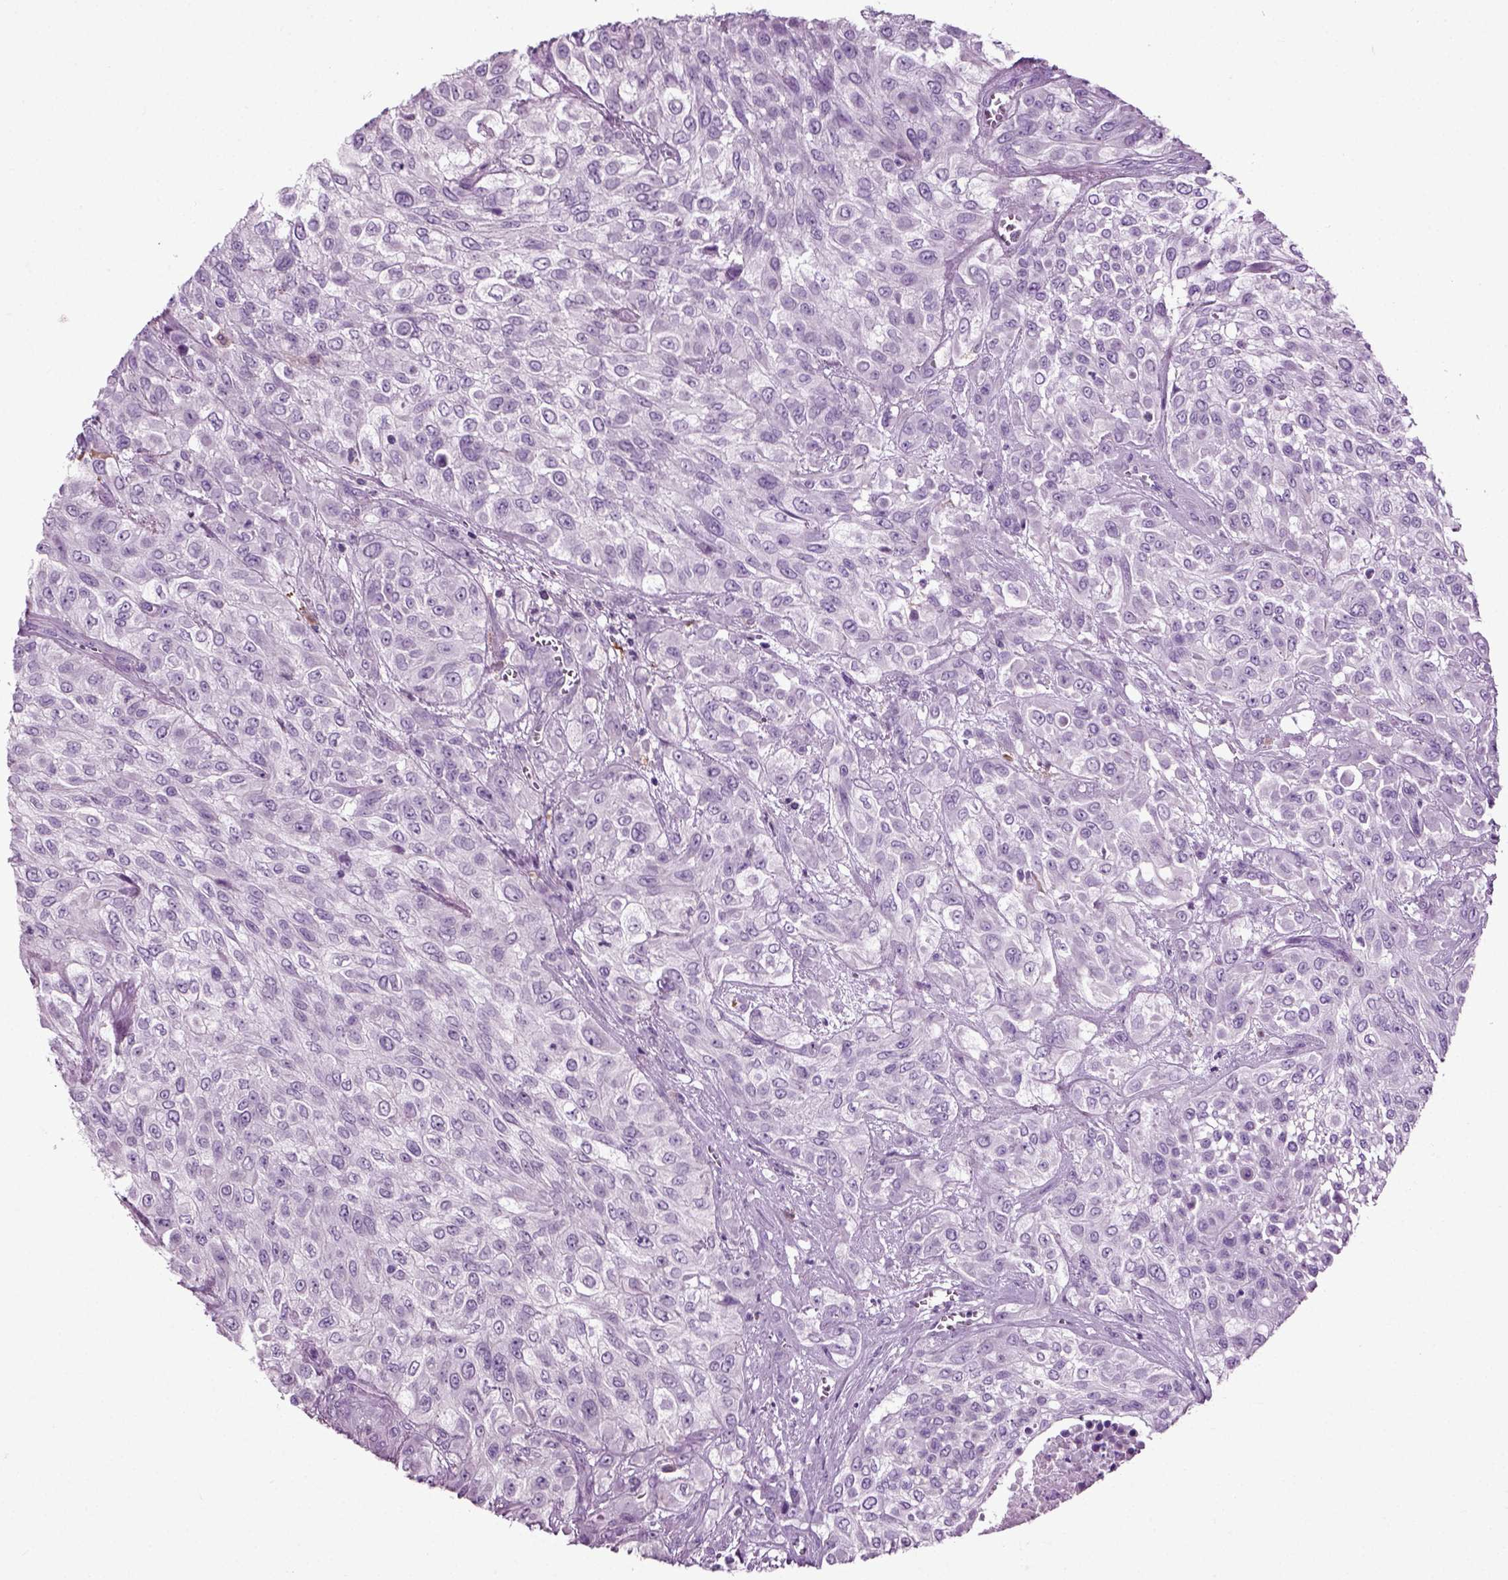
{"staining": {"intensity": "negative", "quantity": "none", "location": "none"}, "tissue": "urothelial cancer", "cell_type": "Tumor cells", "image_type": "cancer", "snomed": [{"axis": "morphology", "description": "Urothelial carcinoma, High grade"}, {"axis": "topography", "description": "Urinary bladder"}], "caption": "This histopathology image is of high-grade urothelial carcinoma stained with IHC to label a protein in brown with the nuclei are counter-stained blue. There is no expression in tumor cells.", "gene": "DNAH10", "patient": {"sex": "male", "age": 57}}